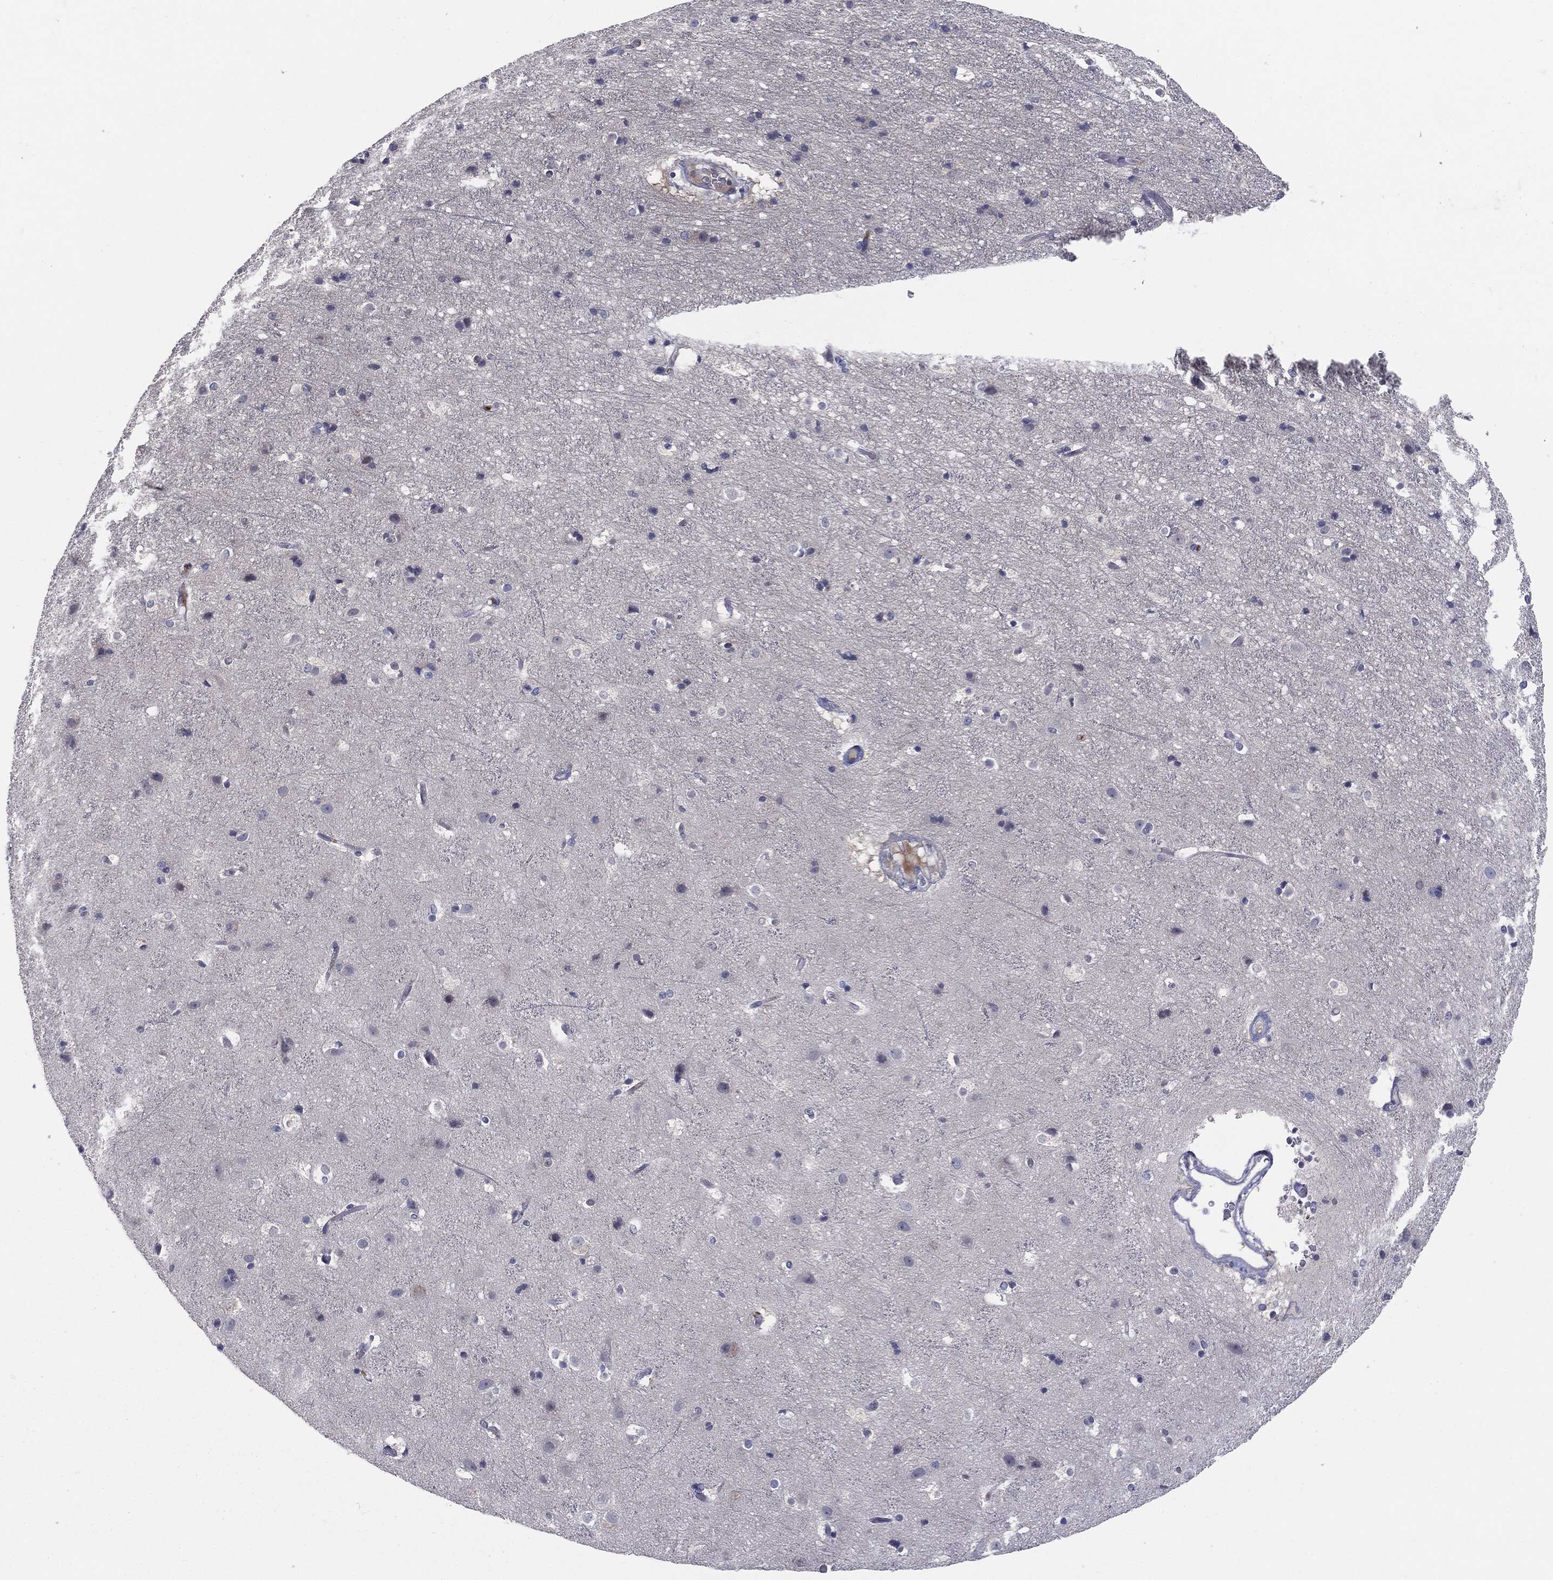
{"staining": {"intensity": "negative", "quantity": "none", "location": "none"}, "tissue": "cerebral cortex", "cell_type": "Endothelial cells", "image_type": "normal", "snomed": [{"axis": "morphology", "description": "Normal tissue, NOS"}, {"axis": "topography", "description": "Cerebral cortex"}], "caption": "Endothelial cells are negative for protein expression in benign human cerebral cortex. (Stains: DAB (3,3'-diaminobenzidine) immunohistochemistry with hematoxylin counter stain, Microscopy: brightfield microscopy at high magnification).", "gene": "KRT5", "patient": {"sex": "female", "age": 52}}